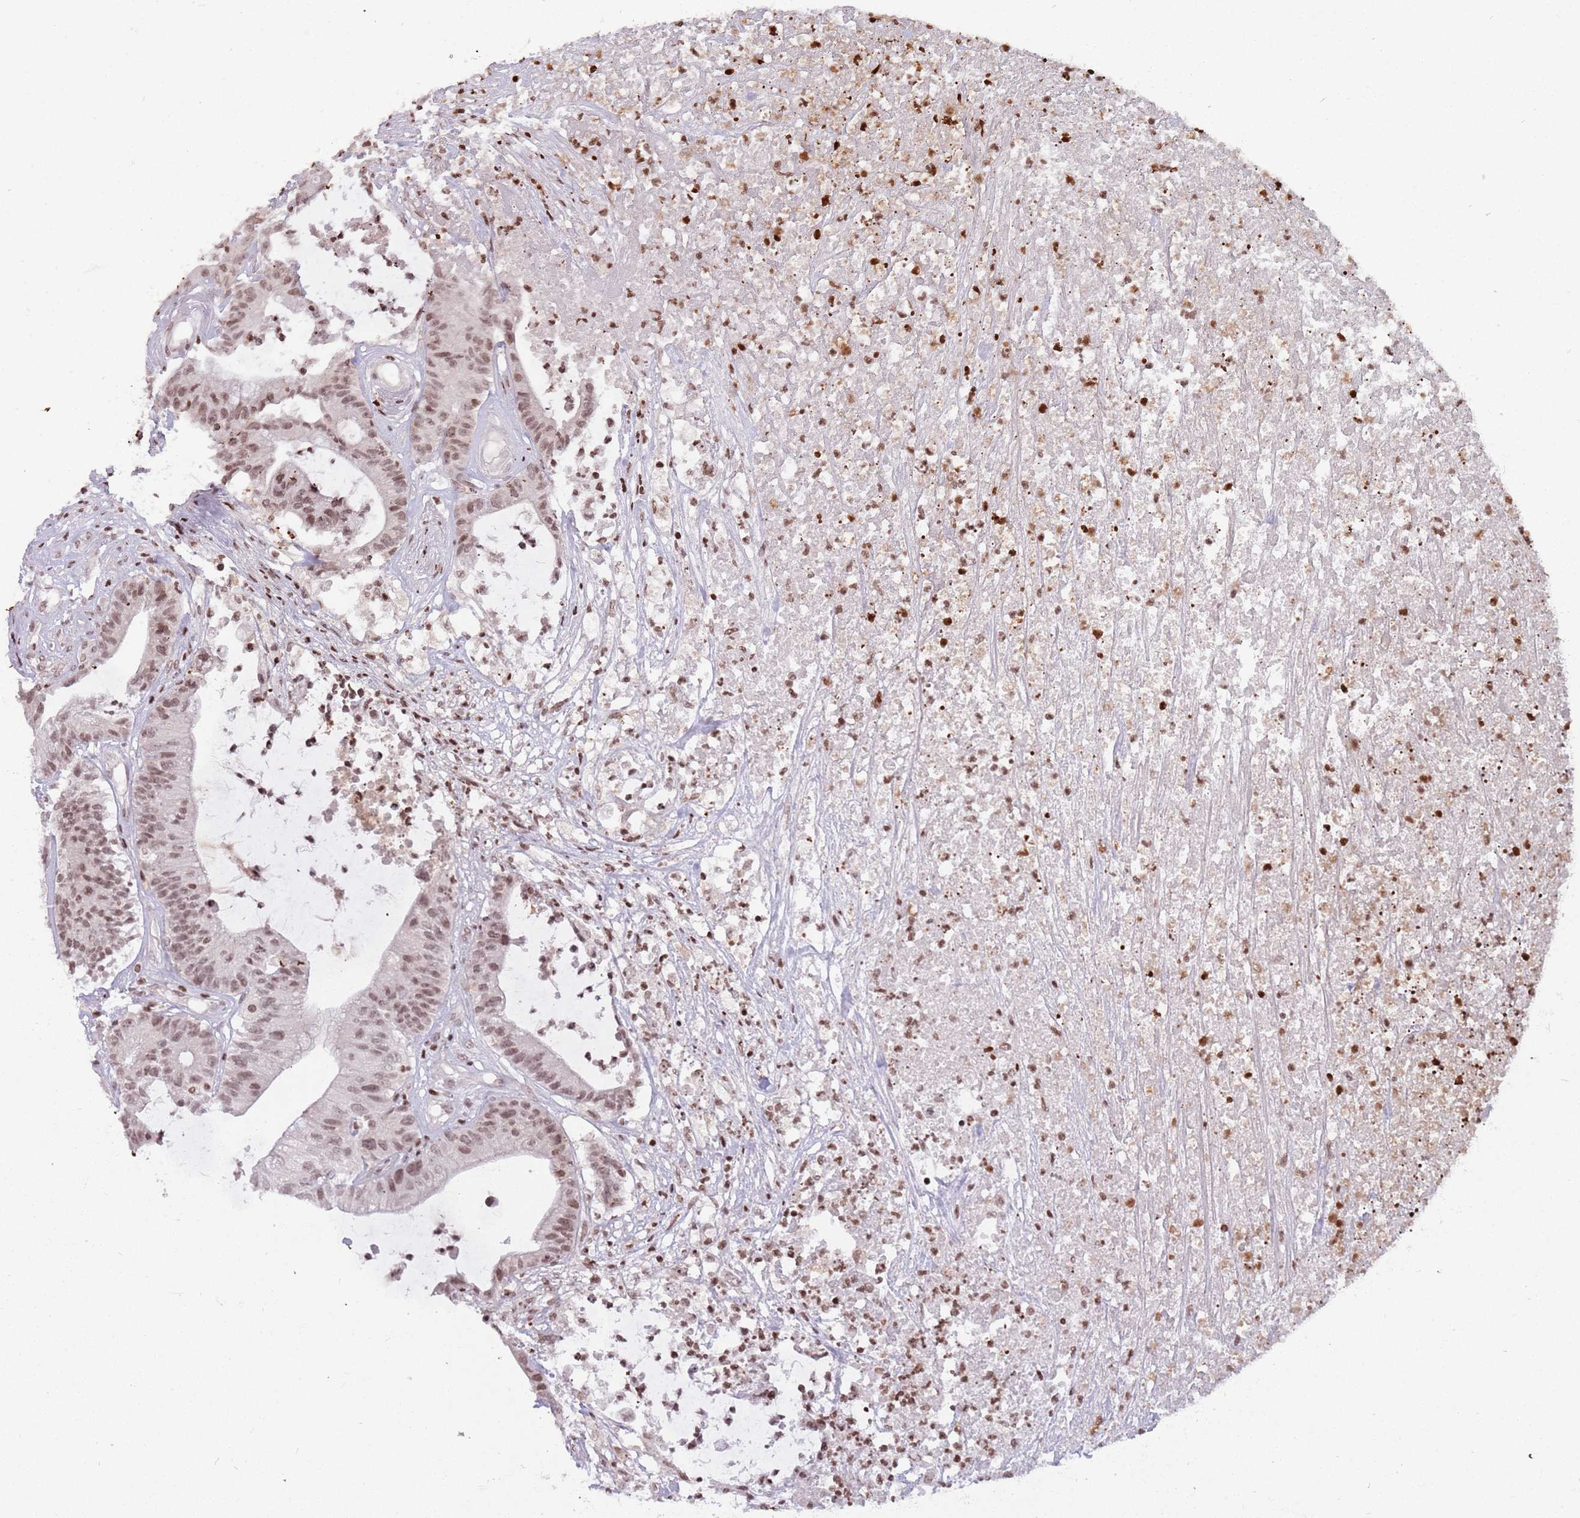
{"staining": {"intensity": "moderate", "quantity": ">75%", "location": "nuclear"}, "tissue": "colorectal cancer", "cell_type": "Tumor cells", "image_type": "cancer", "snomed": [{"axis": "morphology", "description": "Adenocarcinoma, NOS"}, {"axis": "topography", "description": "Colon"}], "caption": "Human adenocarcinoma (colorectal) stained with a brown dye displays moderate nuclear positive positivity in about >75% of tumor cells.", "gene": "SH3RF3", "patient": {"sex": "female", "age": 84}}